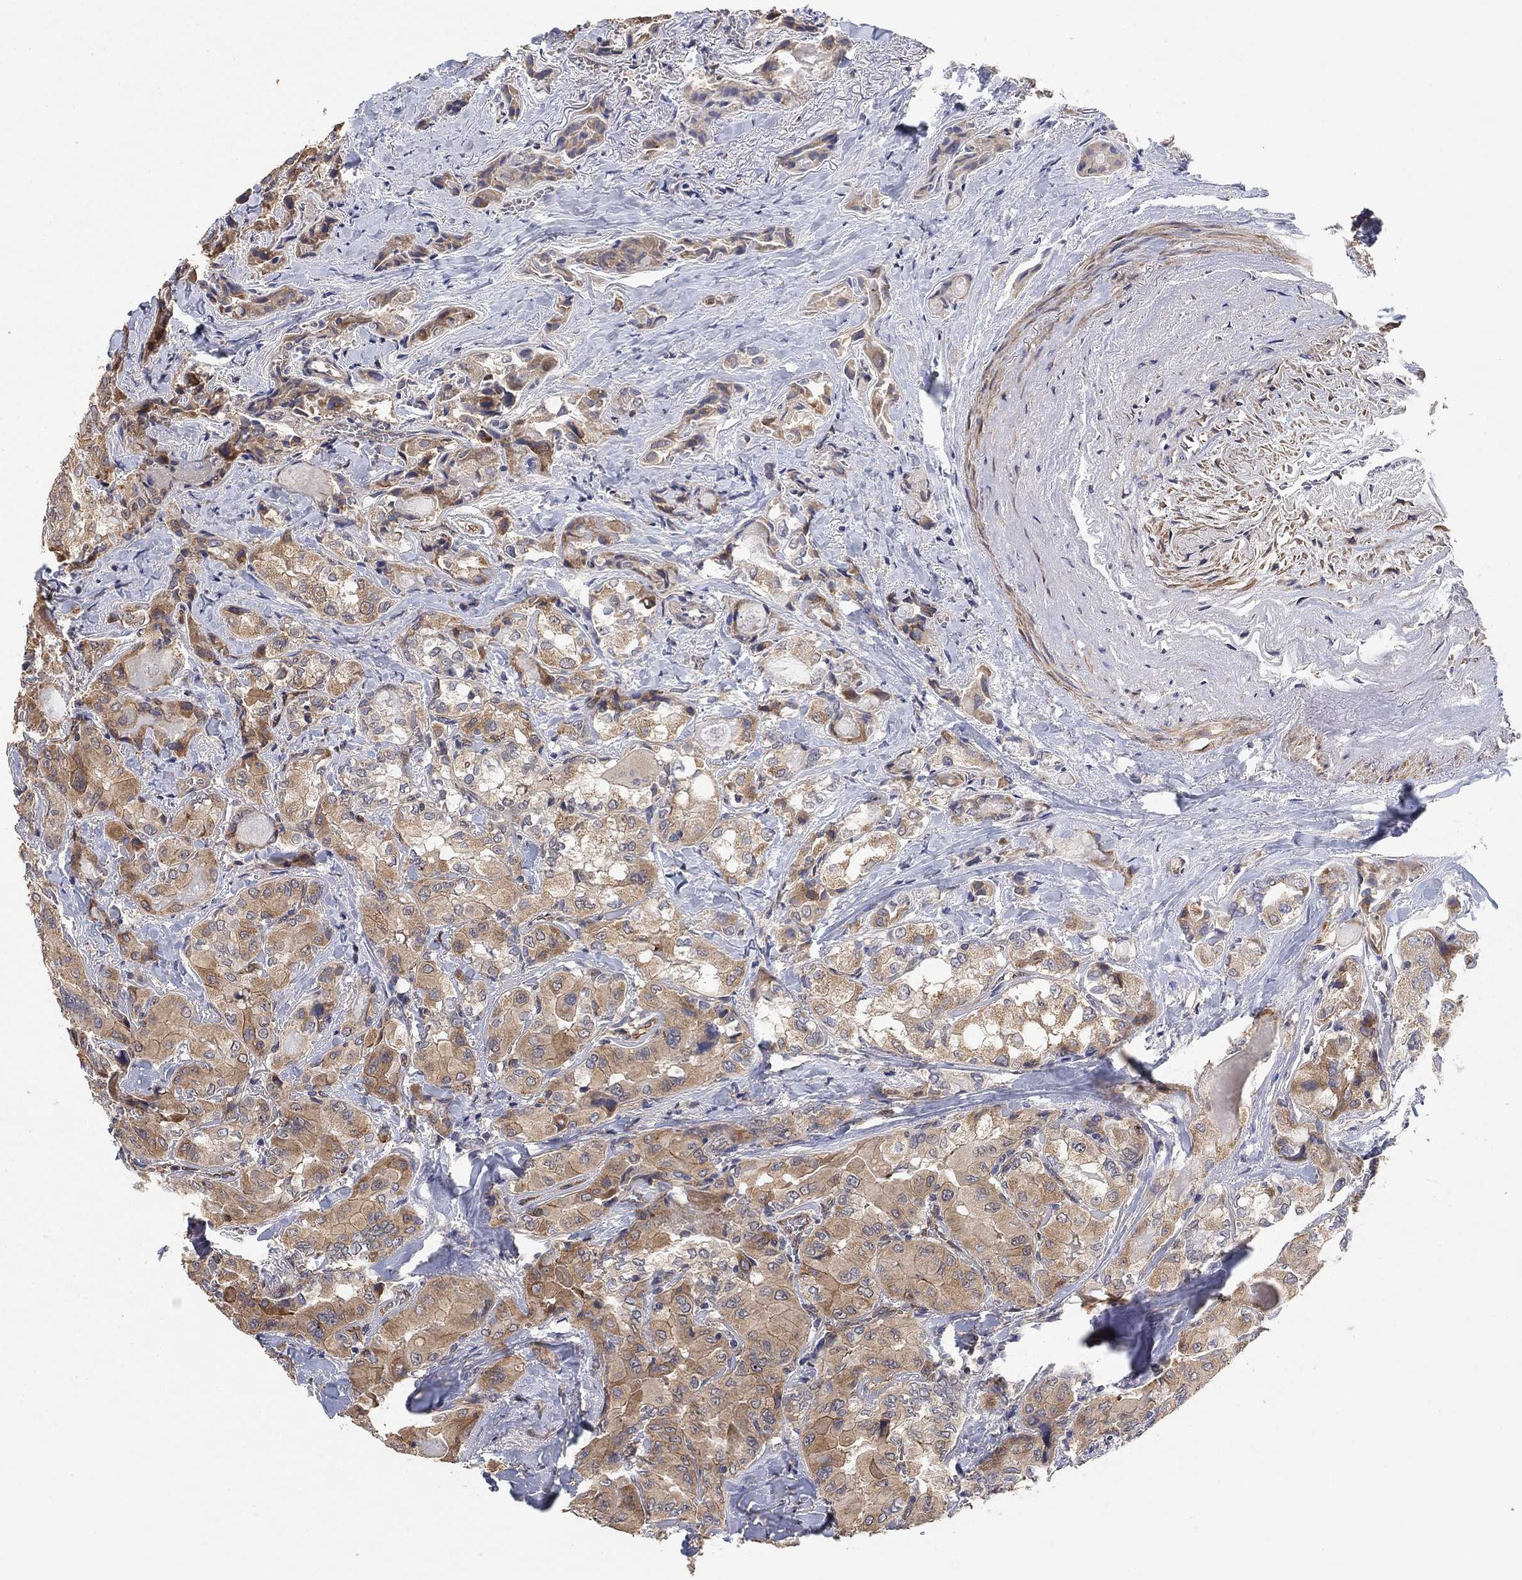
{"staining": {"intensity": "weak", "quantity": ">75%", "location": "cytoplasmic/membranous"}, "tissue": "thyroid cancer", "cell_type": "Tumor cells", "image_type": "cancer", "snomed": [{"axis": "morphology", "description": "Normal tissue, NOS"}, {"axis": "morphology", "description": "Papillary adenocarcinoma, NOS"}, {"axis": "topography", "description": "Thyroid gland"}], "caption": "Immunohistochemical staining of human thyroid cancer (papillary adenocarcinoma) shows low levels of weak cytoplasmic/membranous protein positivity in about >75% of tumor cells.", "gene": "MCUR1", "patient": {"sex": "female", "age": 66}}